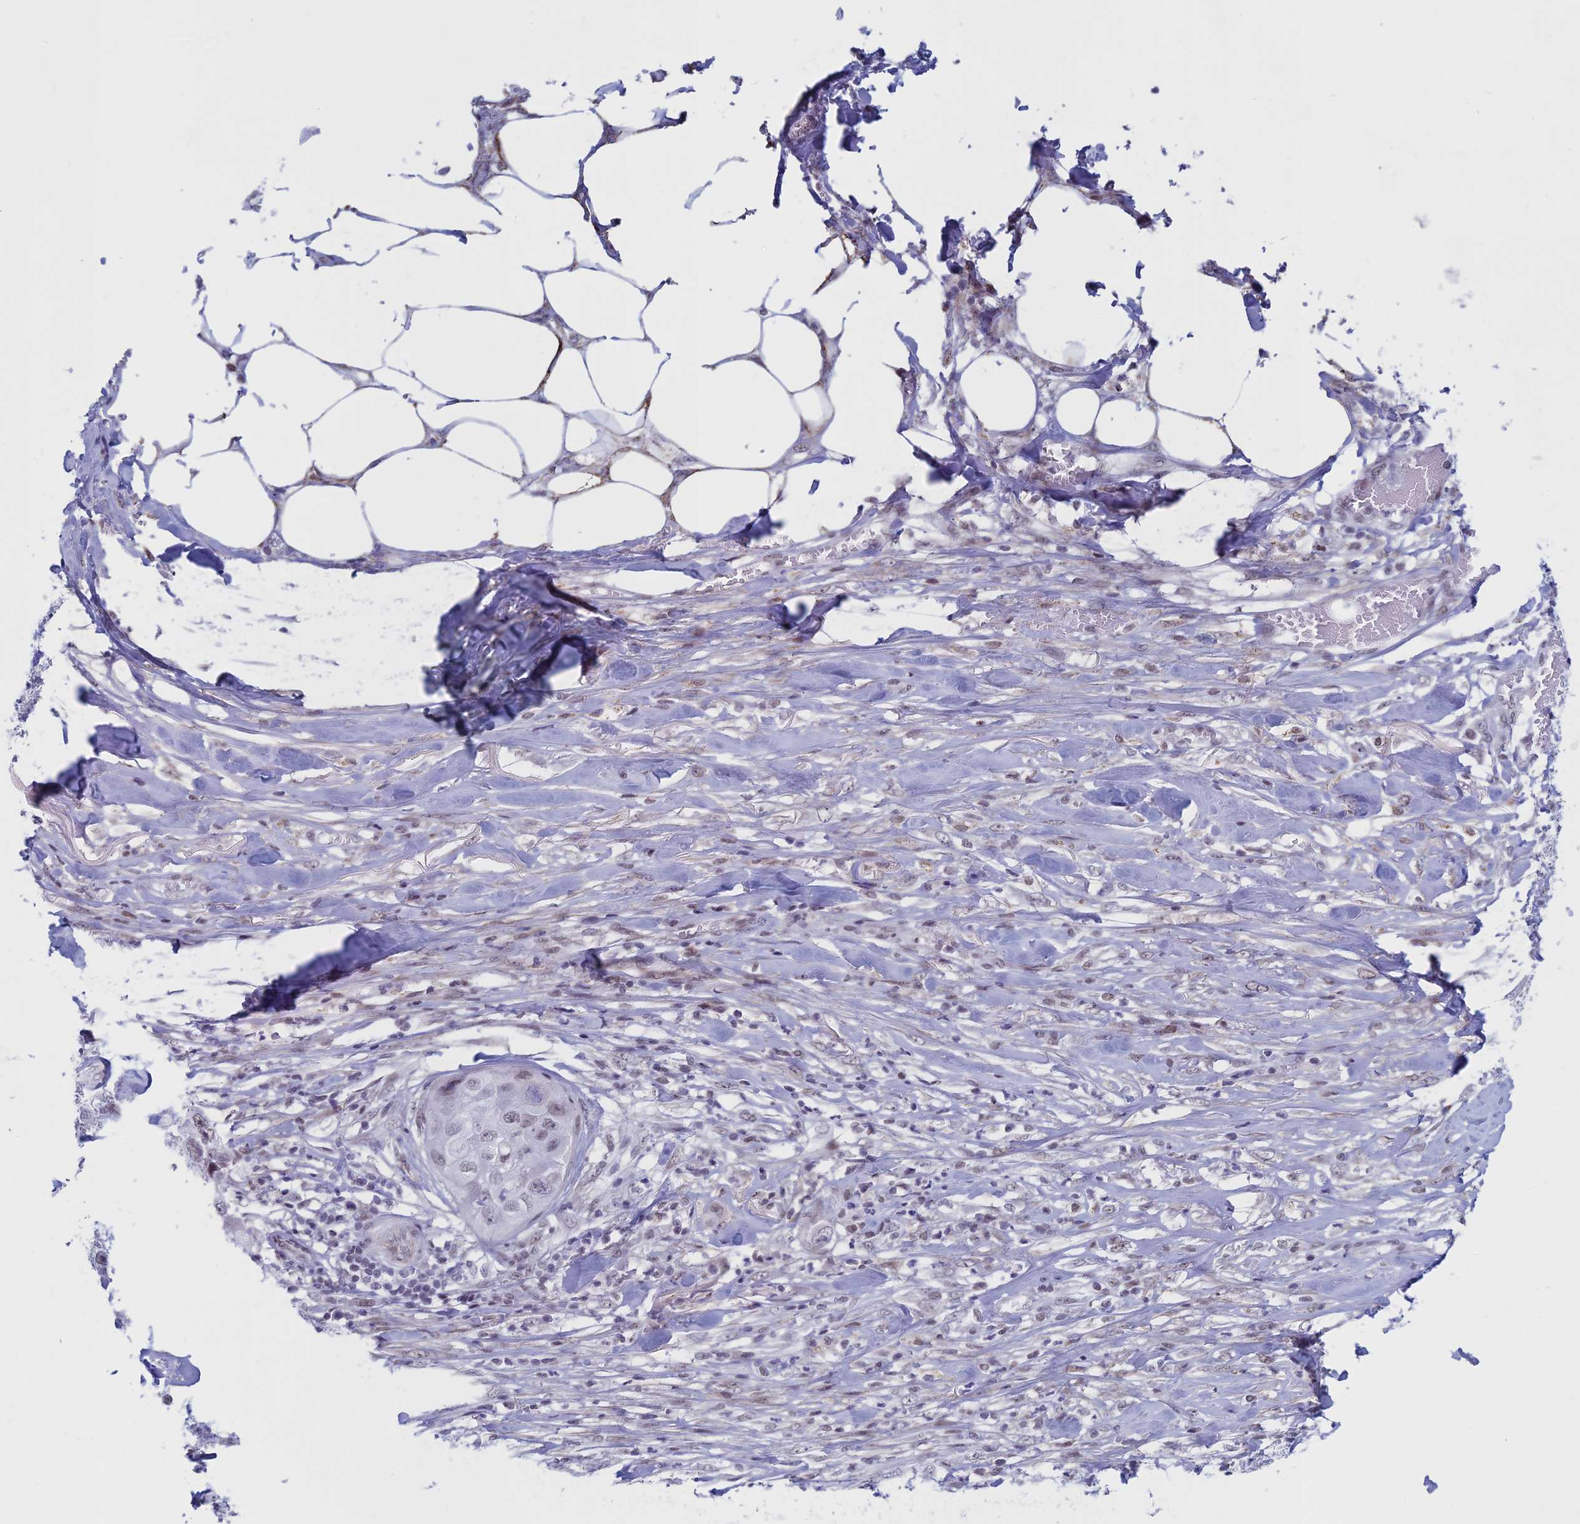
{"staining": {"intensity": "weak", "quantity": "<25%", "location": "nuclear"}, "tissue": "skin cancer", "cell_type": "Tumor cells", "image_type": "cancer", "snomed": [{"axis": "morphology", "description": "Squamous cell carcinoma, NOS"}, {"axis": "topography", "description": "Skin"}, {"axis": "topography", "description": "Subcutis"}], "caption": "Tumor cells show no significant protein expression in skin cancer. Nuclei are stained in blue.", "gene": "ASH2L", "patient": {"sex": "male", "age": 73}}